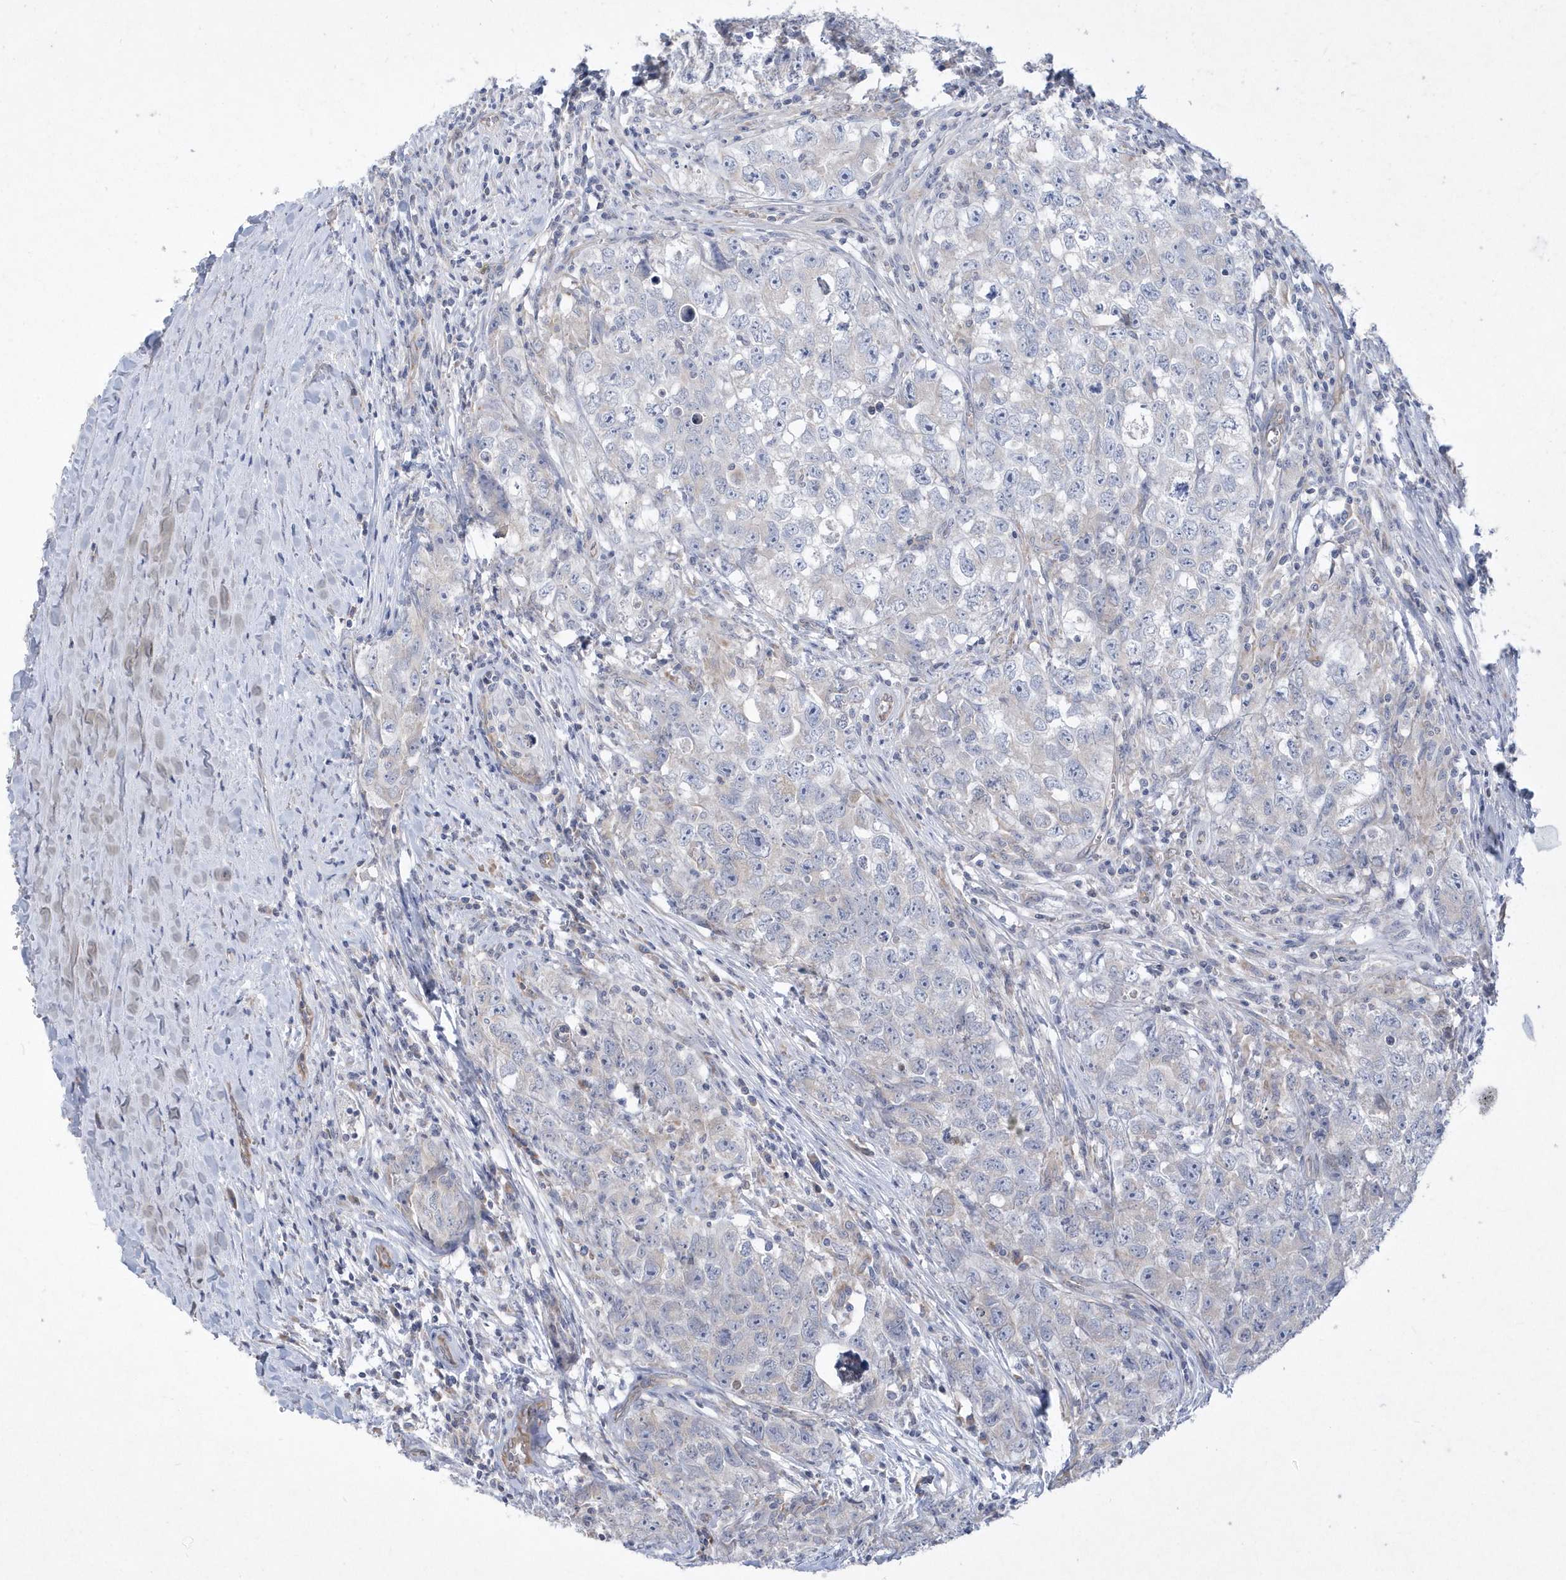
{"staining": {"intensity": "negative", "quantity": "none", "location": "none"}, "tissue": "testis cancer", "cell_type": "Tumor cells", "image_type": "cancer", "snomed": [{"axis": "morphology", "description": "Seminoma, NOS"}, {"axis": "morphology", "description": "Carcinoma, Embryonal, NOS"}, {"axis": "topography", "description": "Testis"}], "caption": "This is a micrograph of IHC staining of testis cancer (seminoma), which shows no staining in tumor cells.", "gene": "DGAT1", "patient": {"sex": "male", "age": 43}}